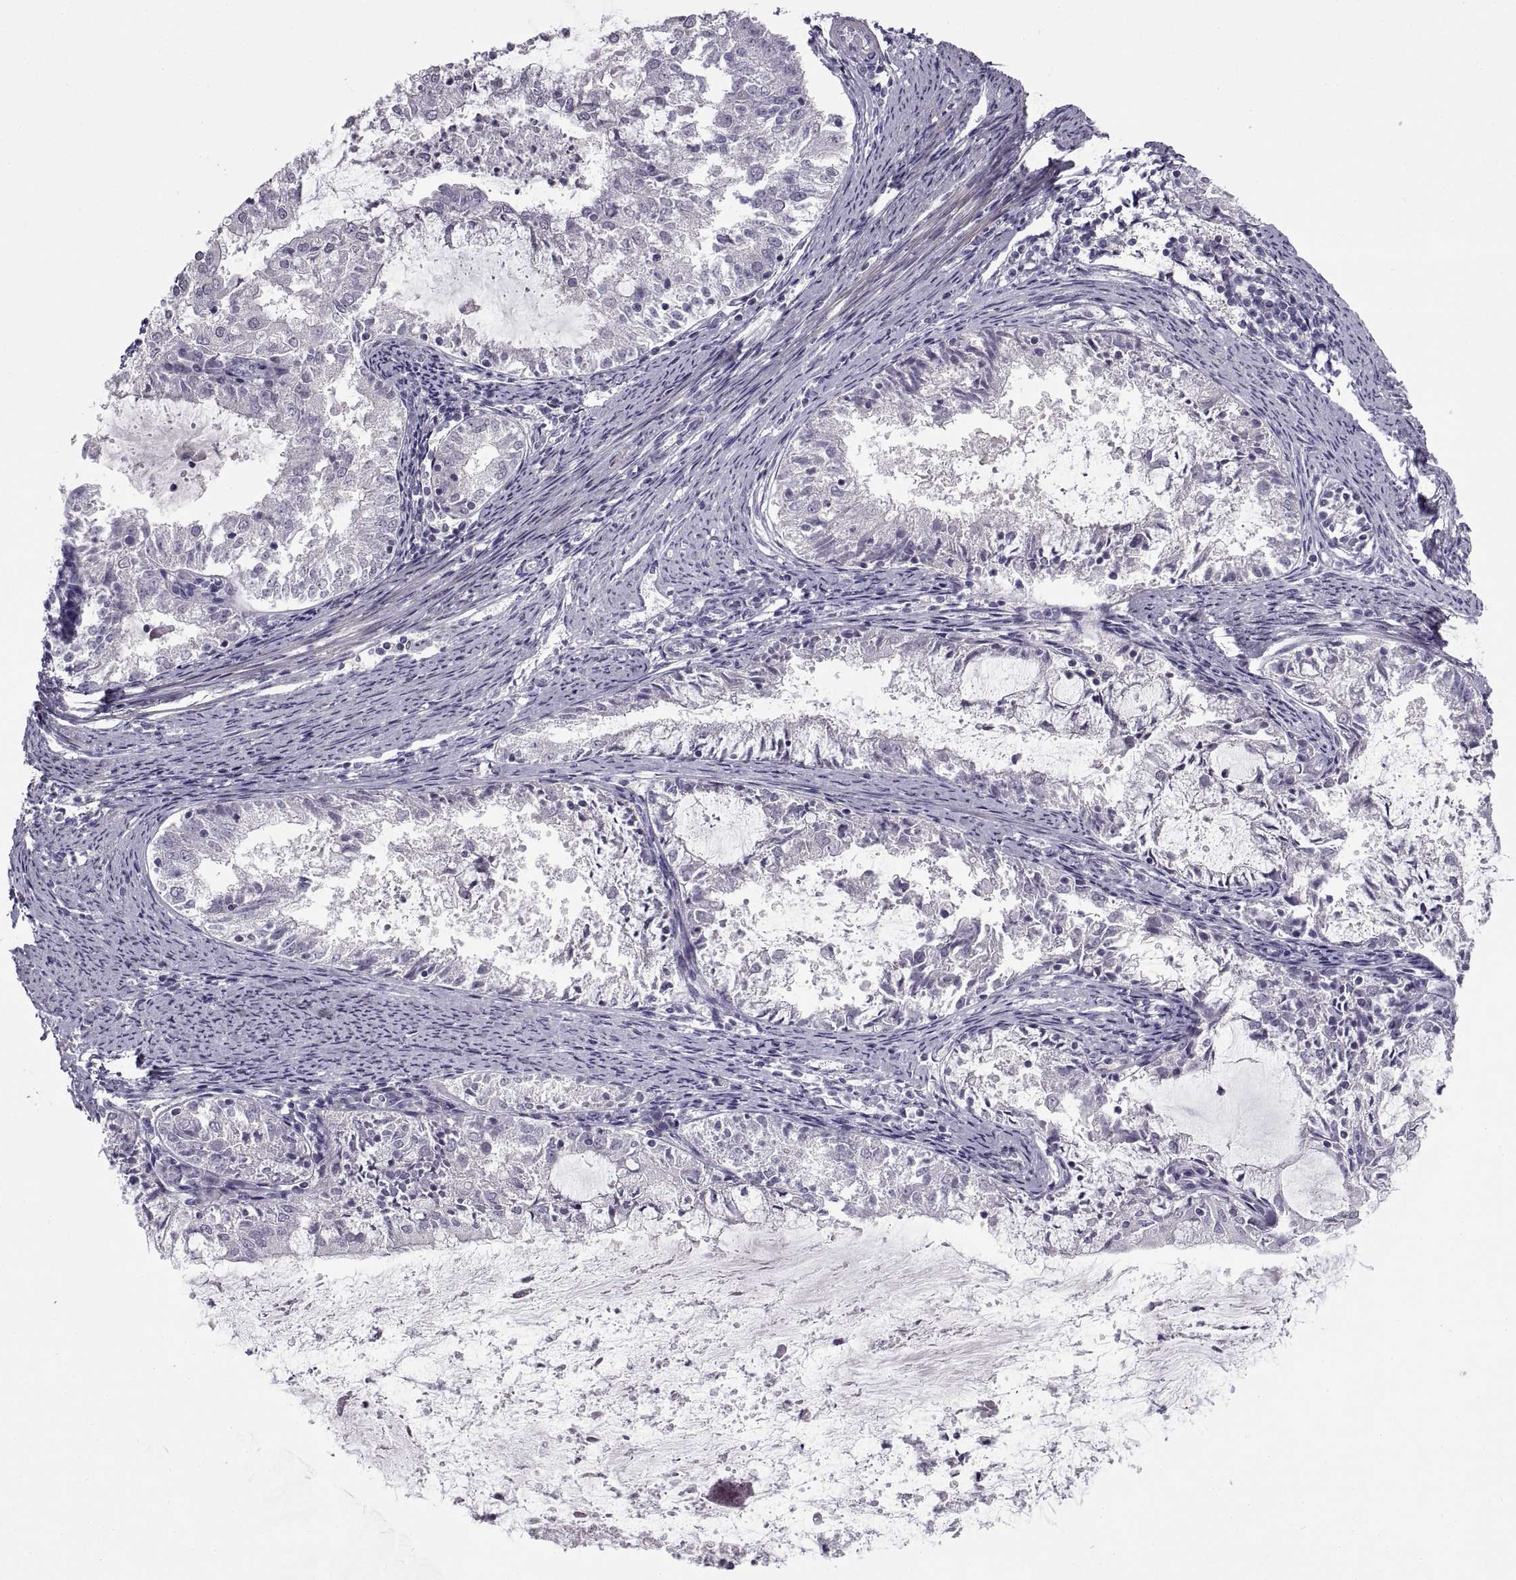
{"staining": {"intensity": "negative", "quantity": "none", "location": "none"}, "tissue": "endometrial cancer", "cell_type": "Tumor cells", "image_type": "cancer", "snomed": [{"axis": "morphology", "description": "Adenocarcinoma, NOS"}, {"axis": "topography", "description": "Endometrium"}], "caption": "Immunohistochemistry (IHC) image of neoplastic tissue: human endometrial cancer stained with DAB demonstrates no significant protein expression in tumor cells. (DAB (3,3'-diaminobenzidine) immunohistochemistry, high magnification).", "gene": "BSPH1", "patient": {"sex": "female", "age": 57}}